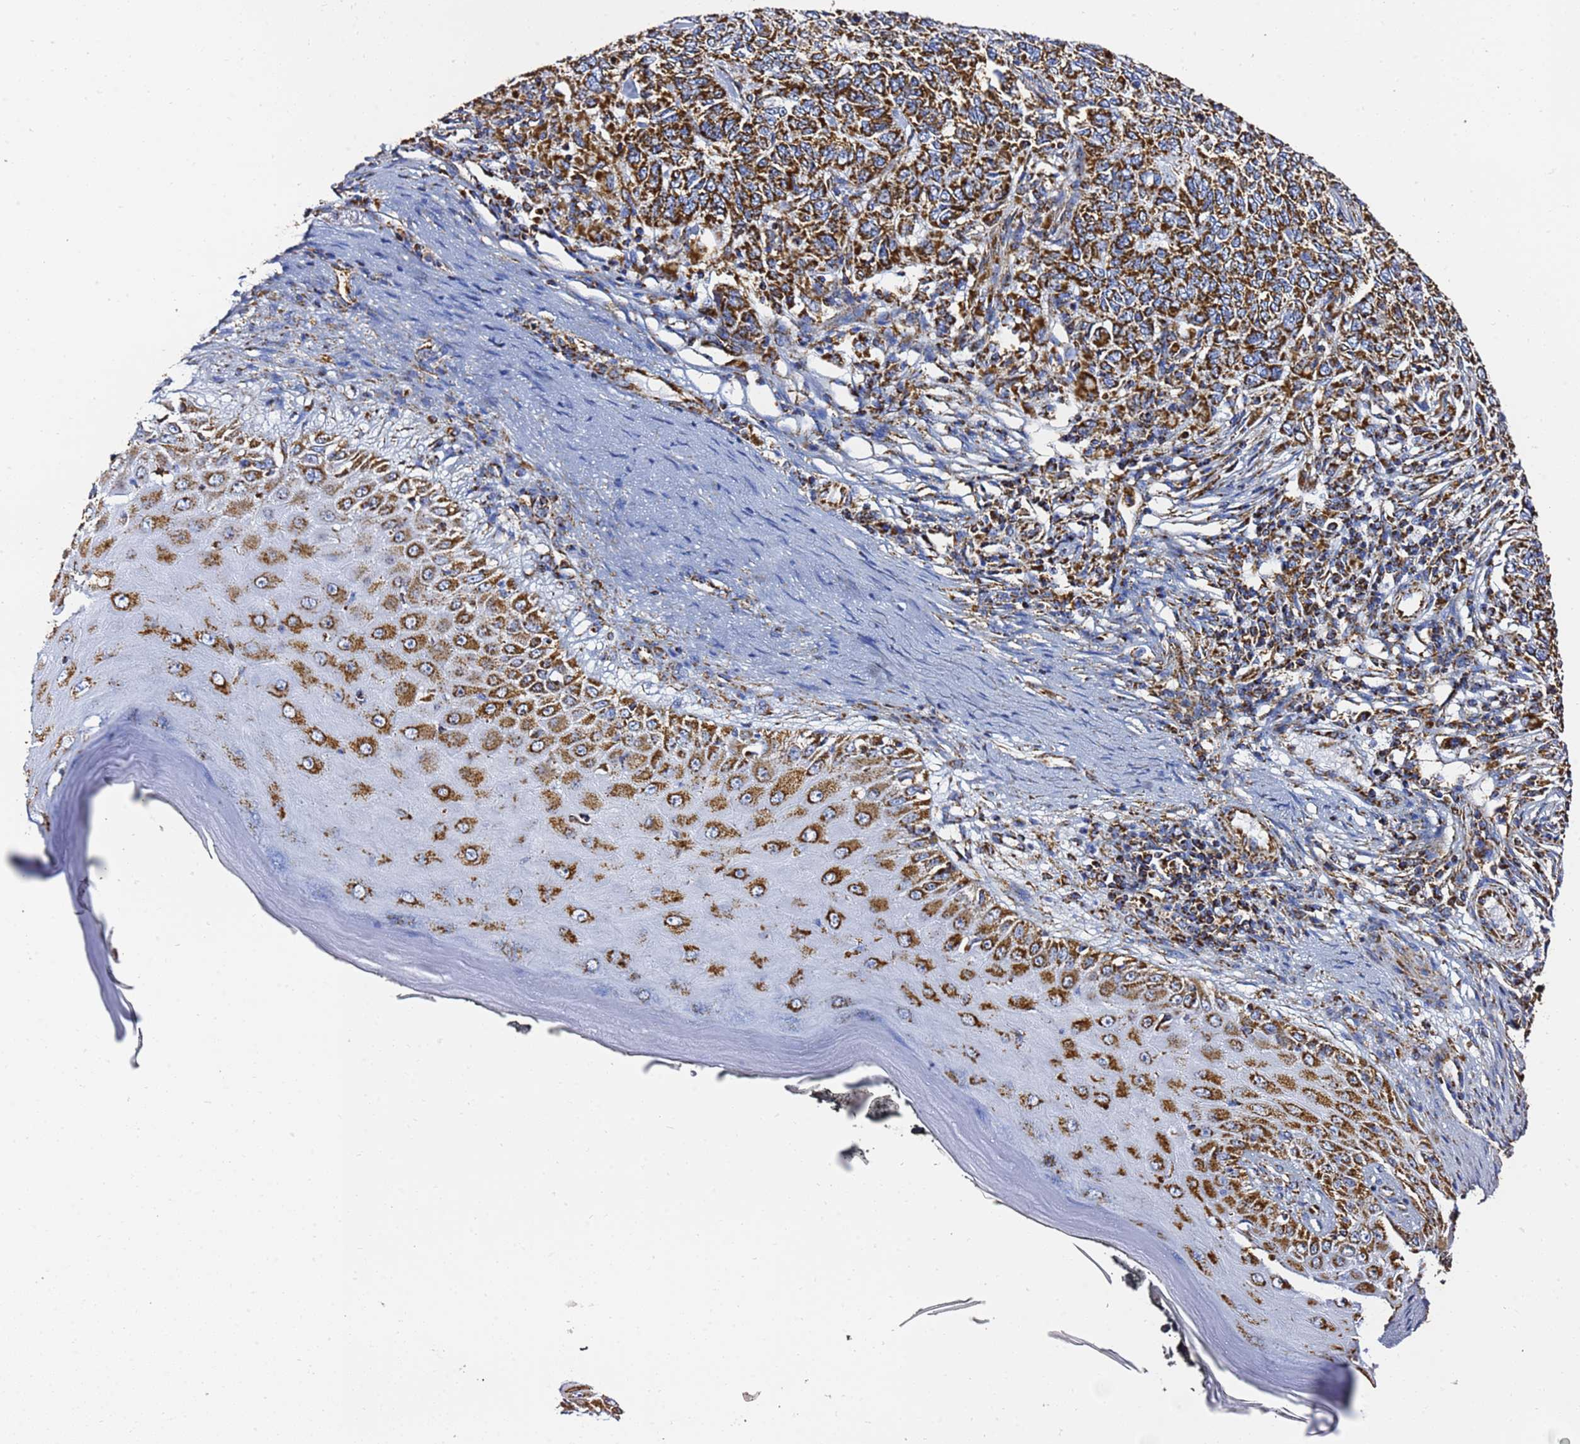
{"staining": {"intensity": "strong", "quantity": ">75%", "location": "cytoplasmic/membranous"}, "tissue": "skin cancer", "cell_type": "Tumor cells", "image_type": "cancer", "snomed": [{"axis": "morphology", "description": "Basal cell carcinoma"}, {"axis": "topography", "description": "Skin"}], "caption": "This photomicrograph displays IHC staining of human basal cell carcinoma (skin), with high strong cytoplasmic/membranous expression in about >75% of tumor cells.", "gene": "PHB2", "patient": {"sex": "female", "age": 65}}